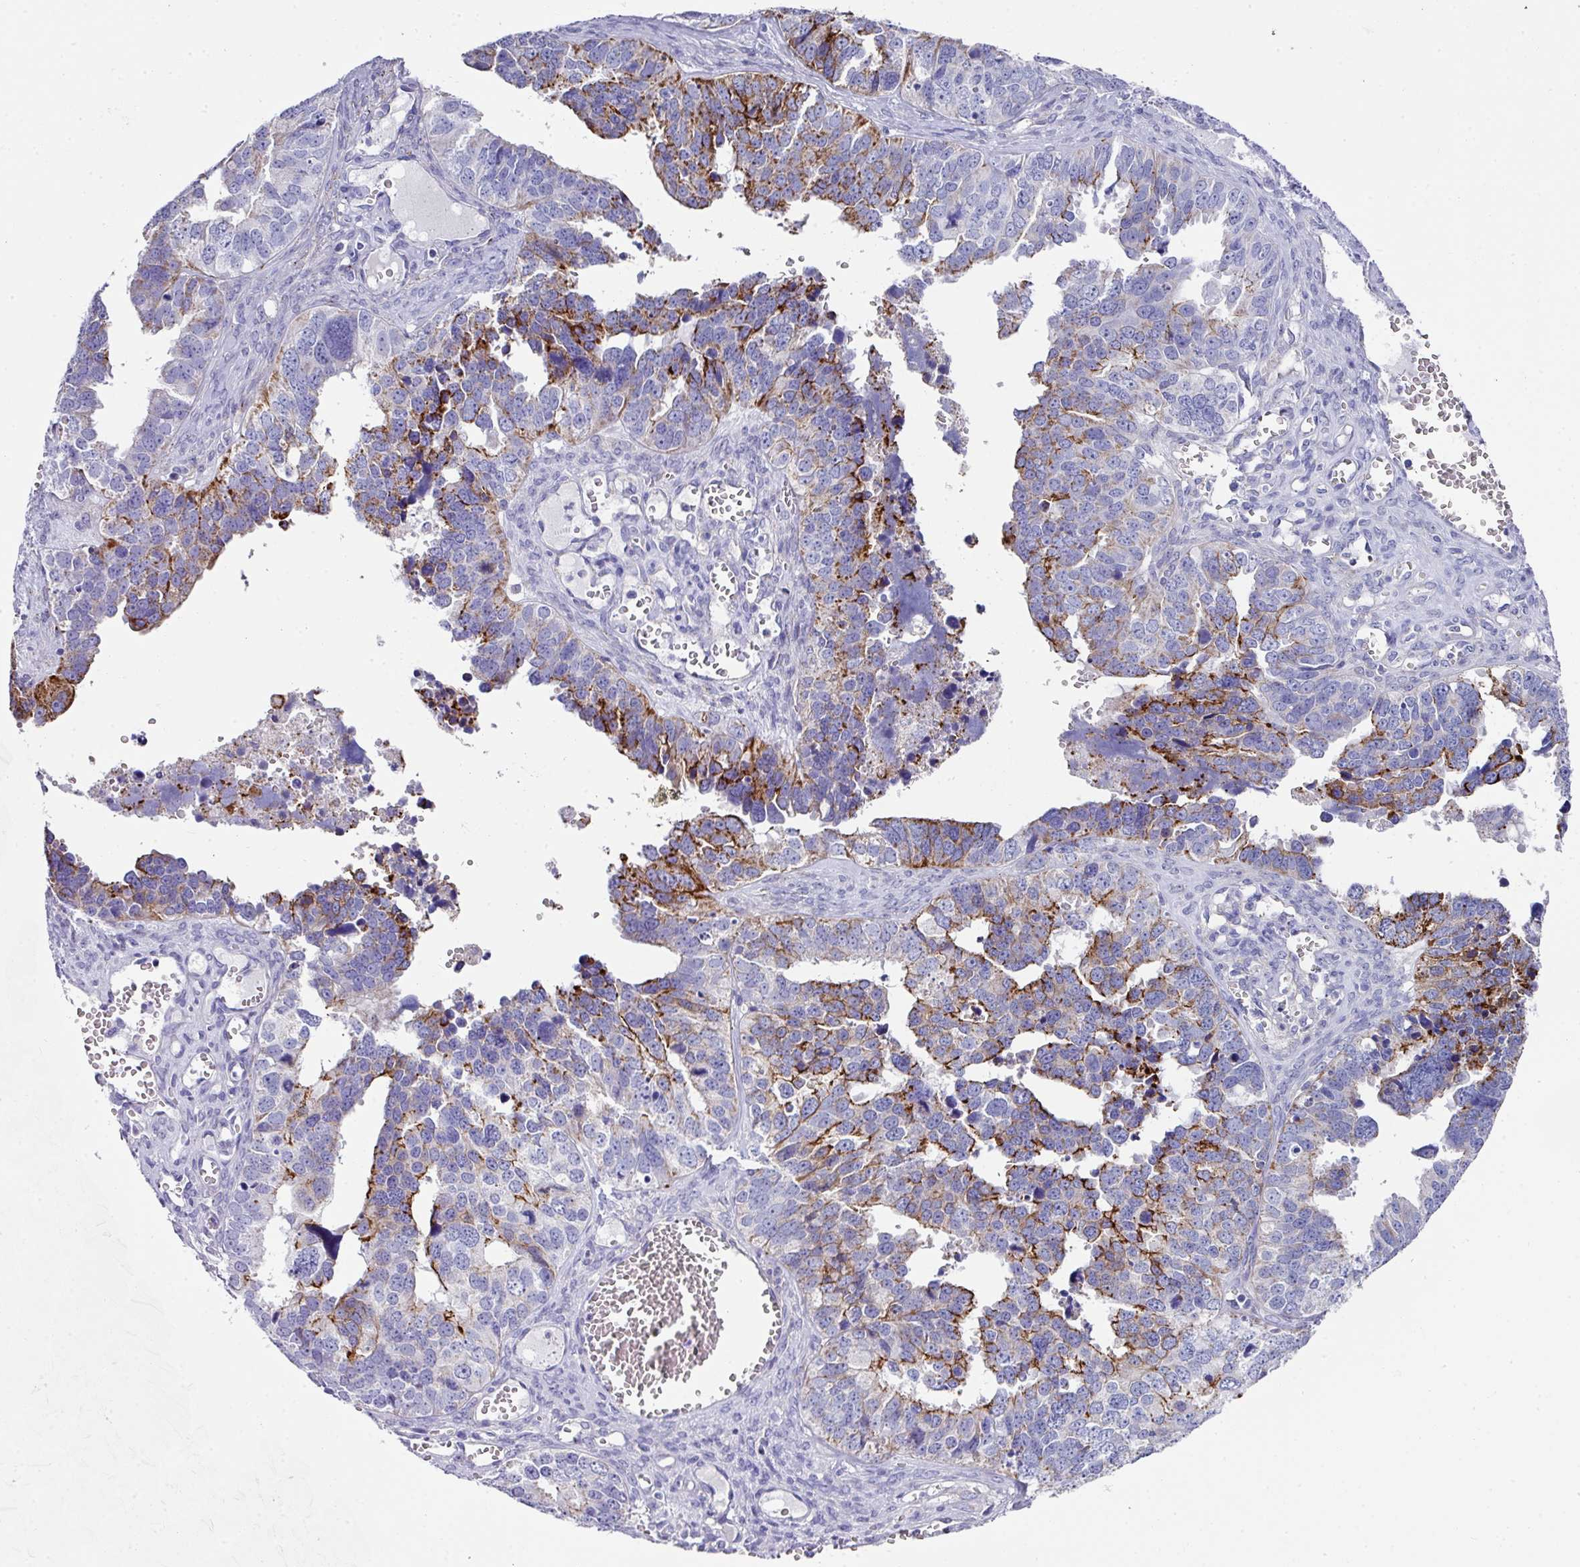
{"staining": {"intensity": "moderate", "quantity": "25%-75%", "location": "cytoplasmic/membranous"}, "tissue": "ovarian cancer", "cell_type": "Tumor cells", "image_type": "cancer", "snomed": [{"axis": "morphology", "description": "Cystadenocarcinoma, serous, NOS"}, {"axis": "topography", "description": "Ovary"}], "caption": "The micrograph shows staining of serous cystadenocarcinoma (ovarian), revealing moderate cytoplasmic/membranous protein expression (brown color) within tumor cells. (DAB IHC, brown staining for protein, blue staining for nuclei).", "gene": "CLDN1", "patient": {"sex": "female", "age": 76}}